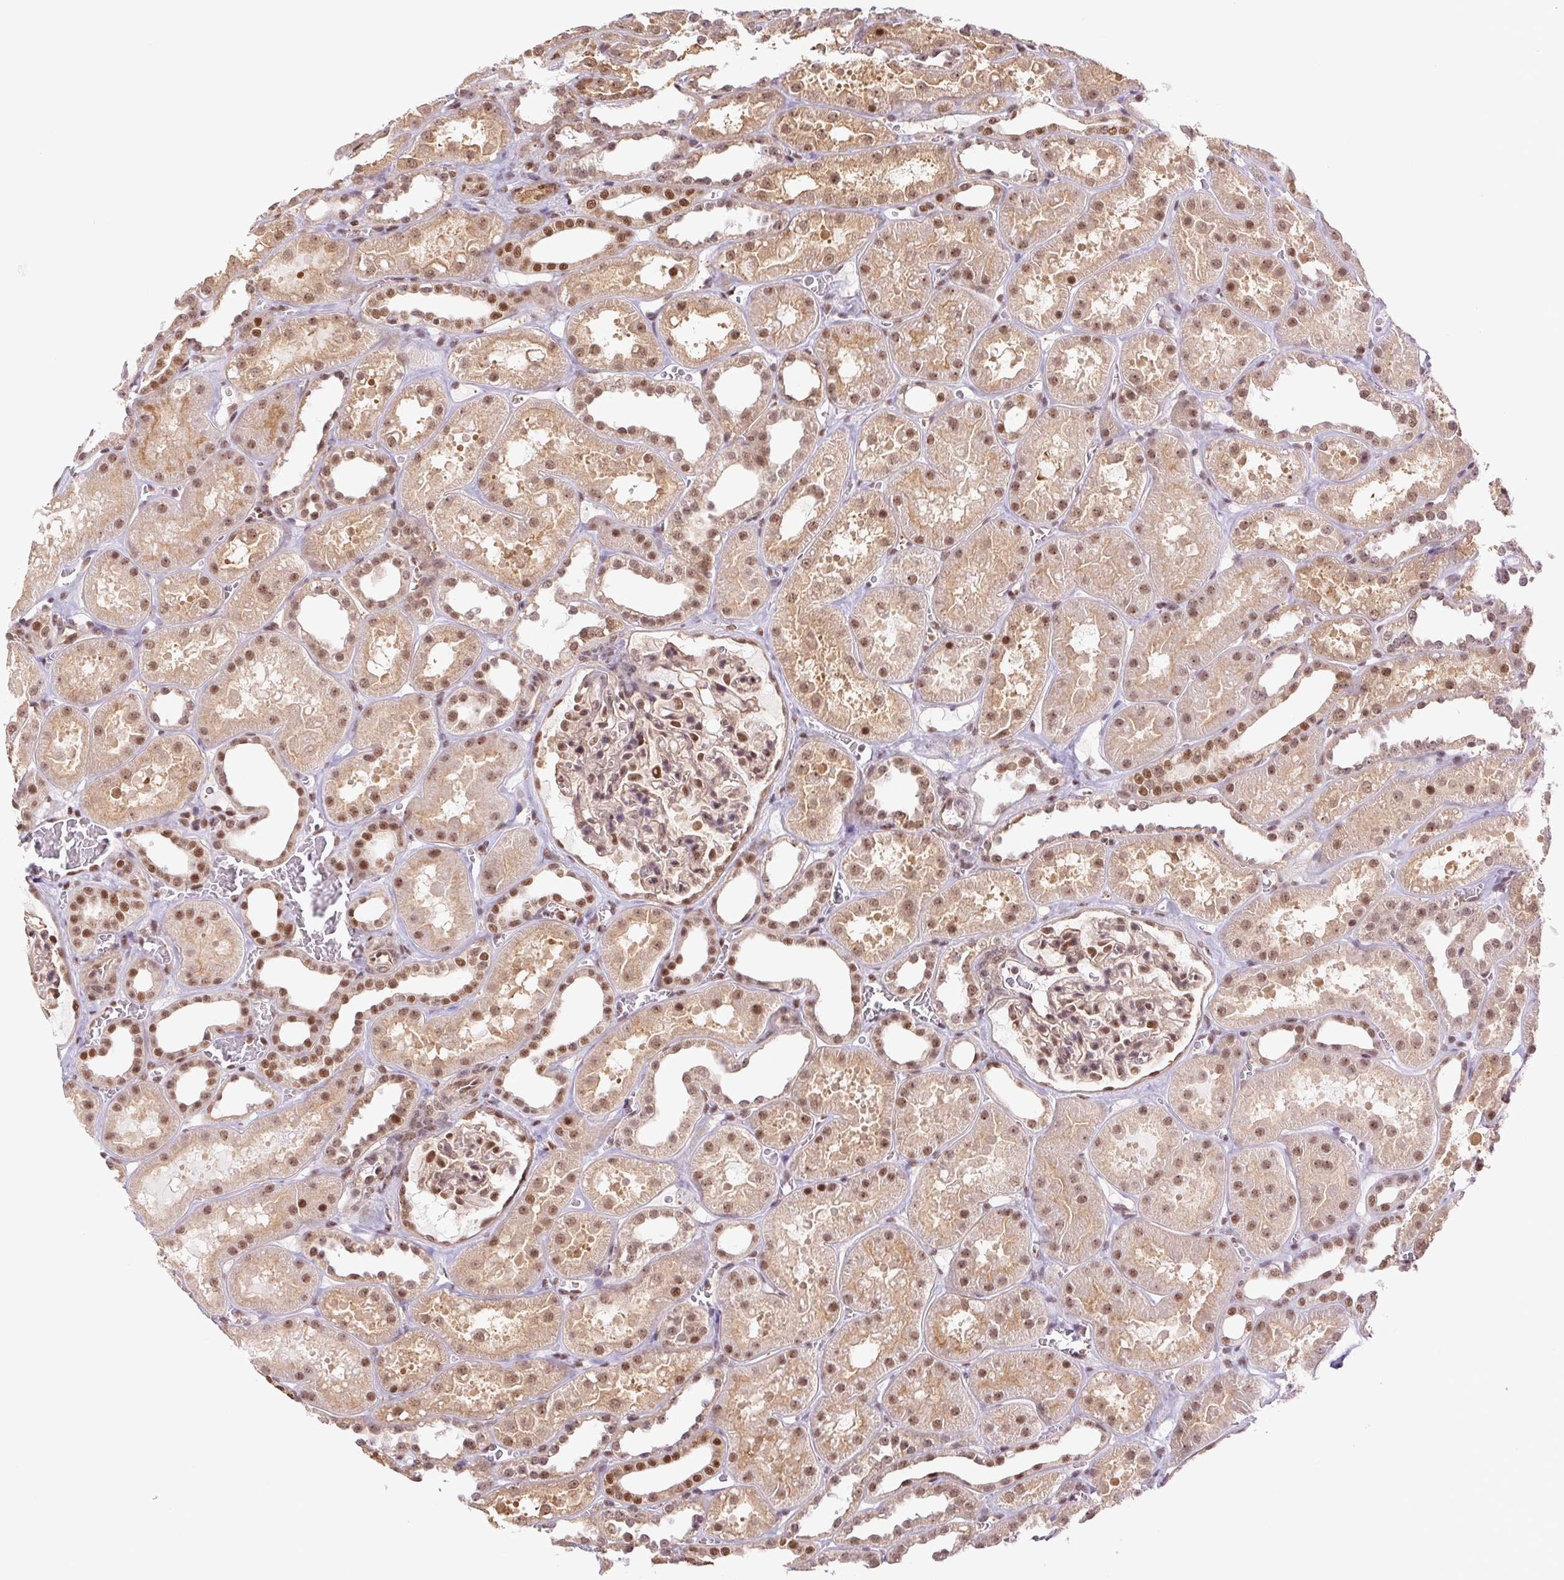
{"staining": {"intensity": "moderate", "quantity": ">75%", "location": "nuclear"}, "tissue": "kidney", "cell_type": "Cells in glomeruli", "image_type": "normal", "snomed": [{"axis": "morphology", "description": "Normal tissue, NOS"}, {"axis": "topography", "description": "Kidney"}], "caption": "Immunohistochemistry (IHC) of benign kidney demonstrates medium levels of moderate nuclear positivity in approximately >75% of cells in glomeruli.", "gene": "CWC25", "patient": {"sex": "female", "age": 41}}